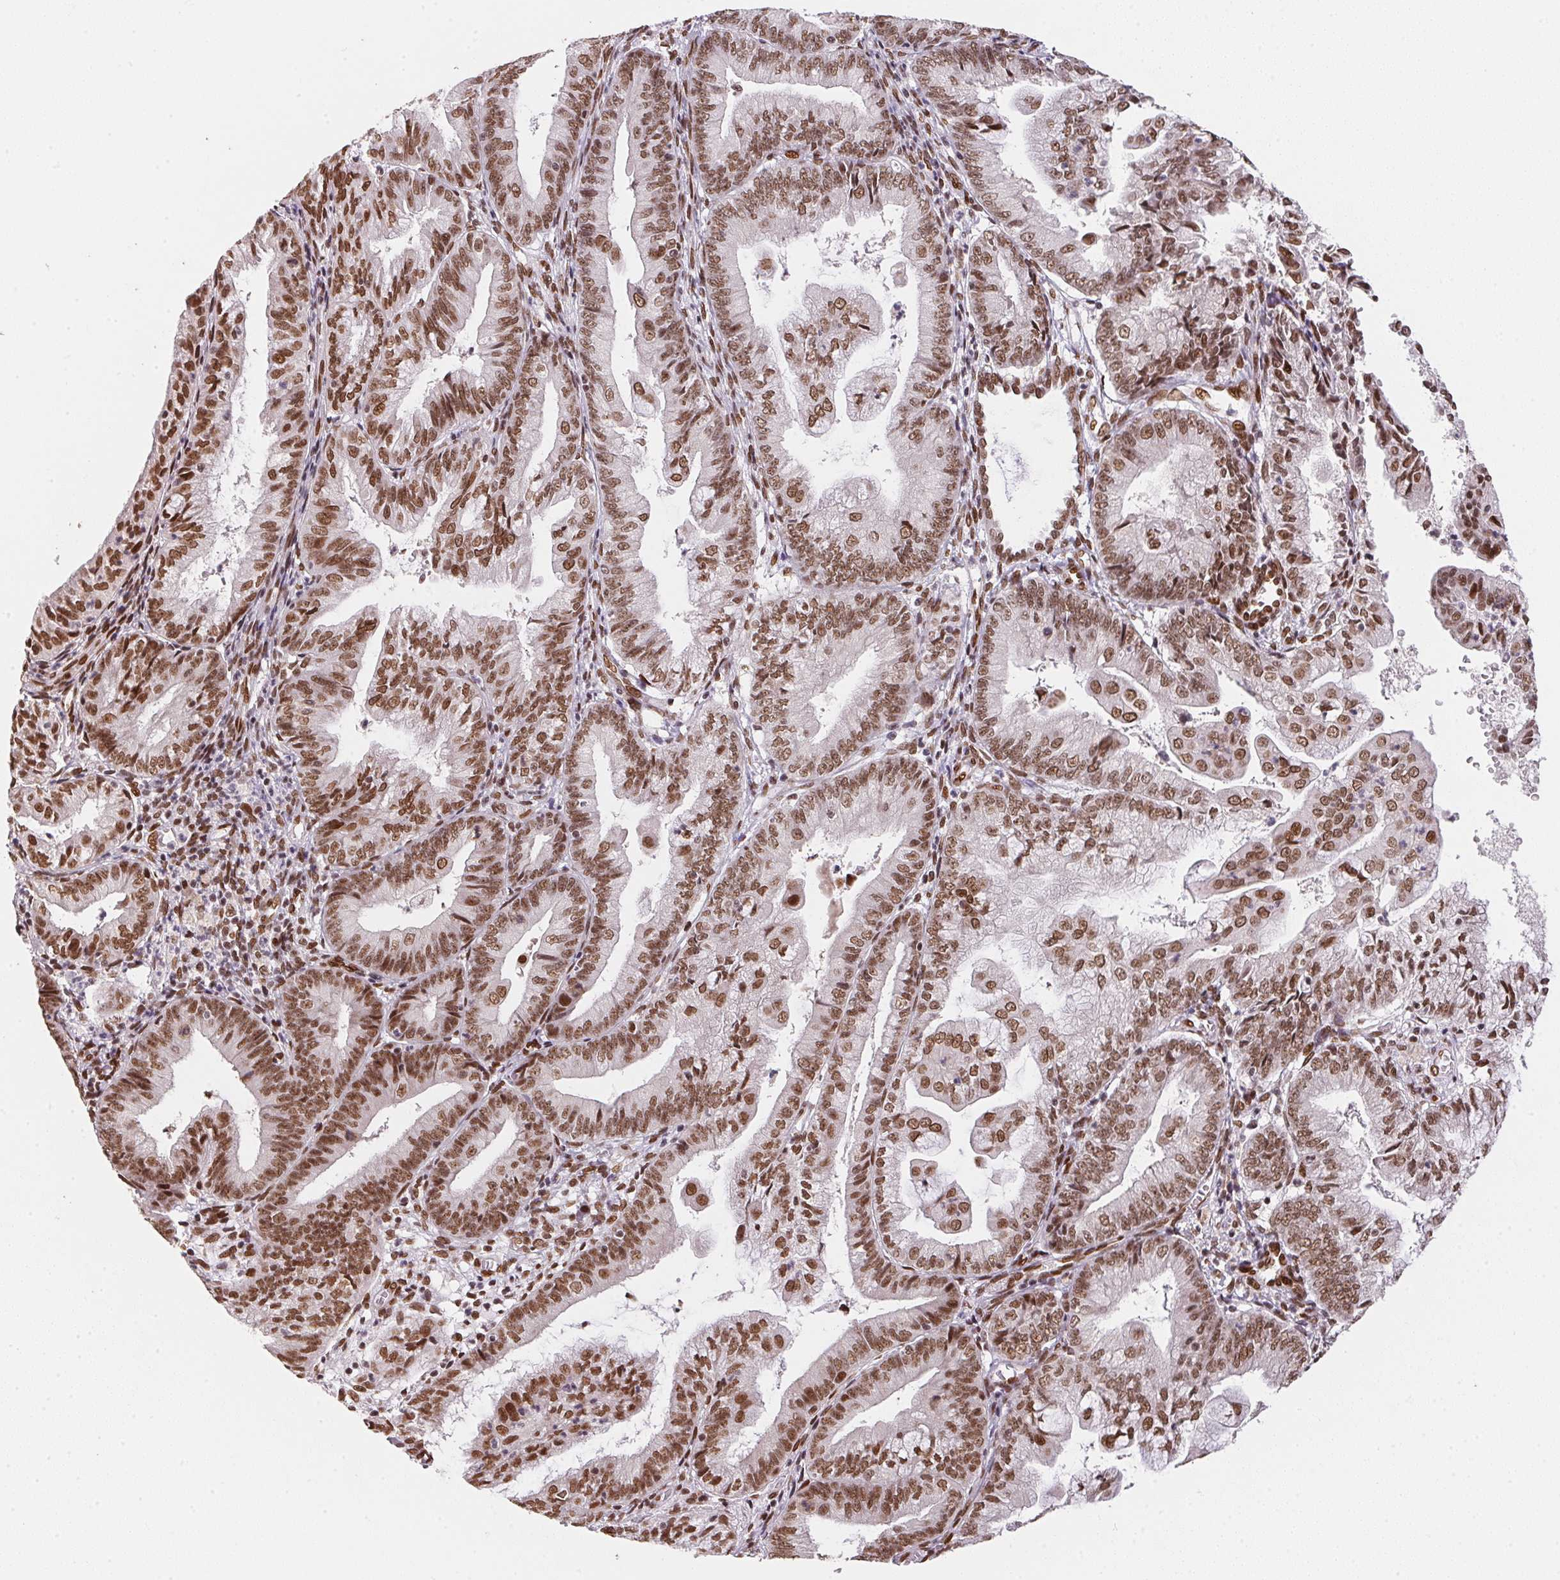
{"staining": {"intensity": "strong", "quantity": ">75%", "location": "nuclear"}, "tissue": "endometrial cancer", "cell_type": "Tumor cells", "image_type": "cancer", "snomed": [{"axis": "morphology", "description": "Adenocarcinoma, NOS"}, {"axis": "topography", "description": "Endometrium"}], "caption": "Tumor cells display strong nuclear positivity in approximately >75% of cells in endometrial adenocarcinoma. Nuclei are stained in blue.", "gene": "SAP30BP", "patient": {"sex": "female", "age": 55}}